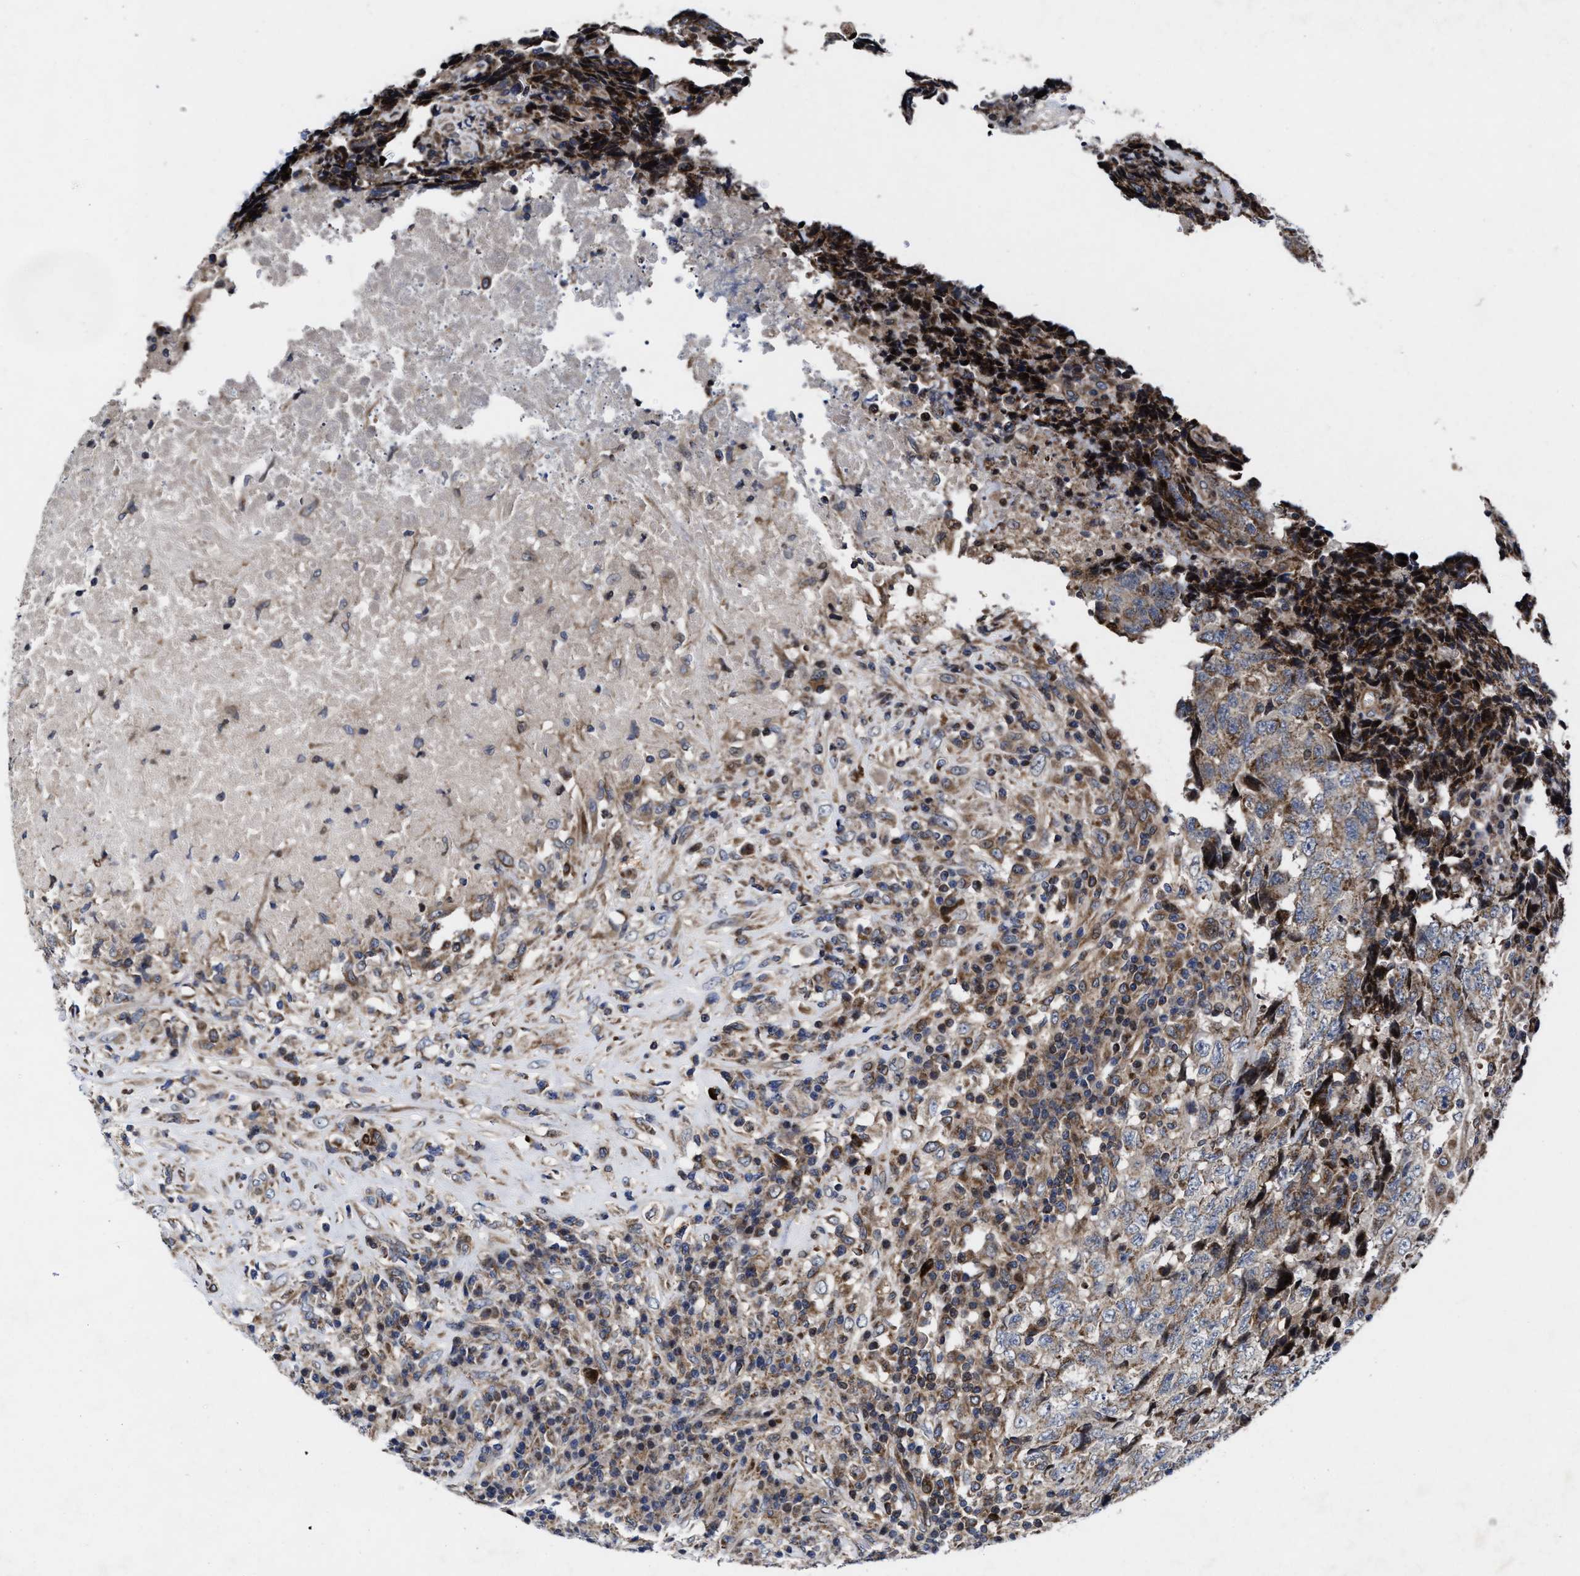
{"staining": {"intensity": "moderate", "quantity": ">75%", "location": "cytoplasmic/membranous"}, "tissue": "testis cancer", "cell_type": "Tumor cells", "image_type": "cancer", "snomed": [{"axis": "morphology", "description": "Necrosis, NOS"}, {"axis": "morphology", "description": "Carcinoma, Embryonal, NOS"}, {"axis": "topography", "description": "Testis"}], "caption": "An image of human testis cancer (embryonal carcinoma) stained for a protein demonstrates moderate cytoplasmic/membranous brown staining in tumor cells.", "gene": "MRPL50", "patient": {"sex": "male", "age": 19}}